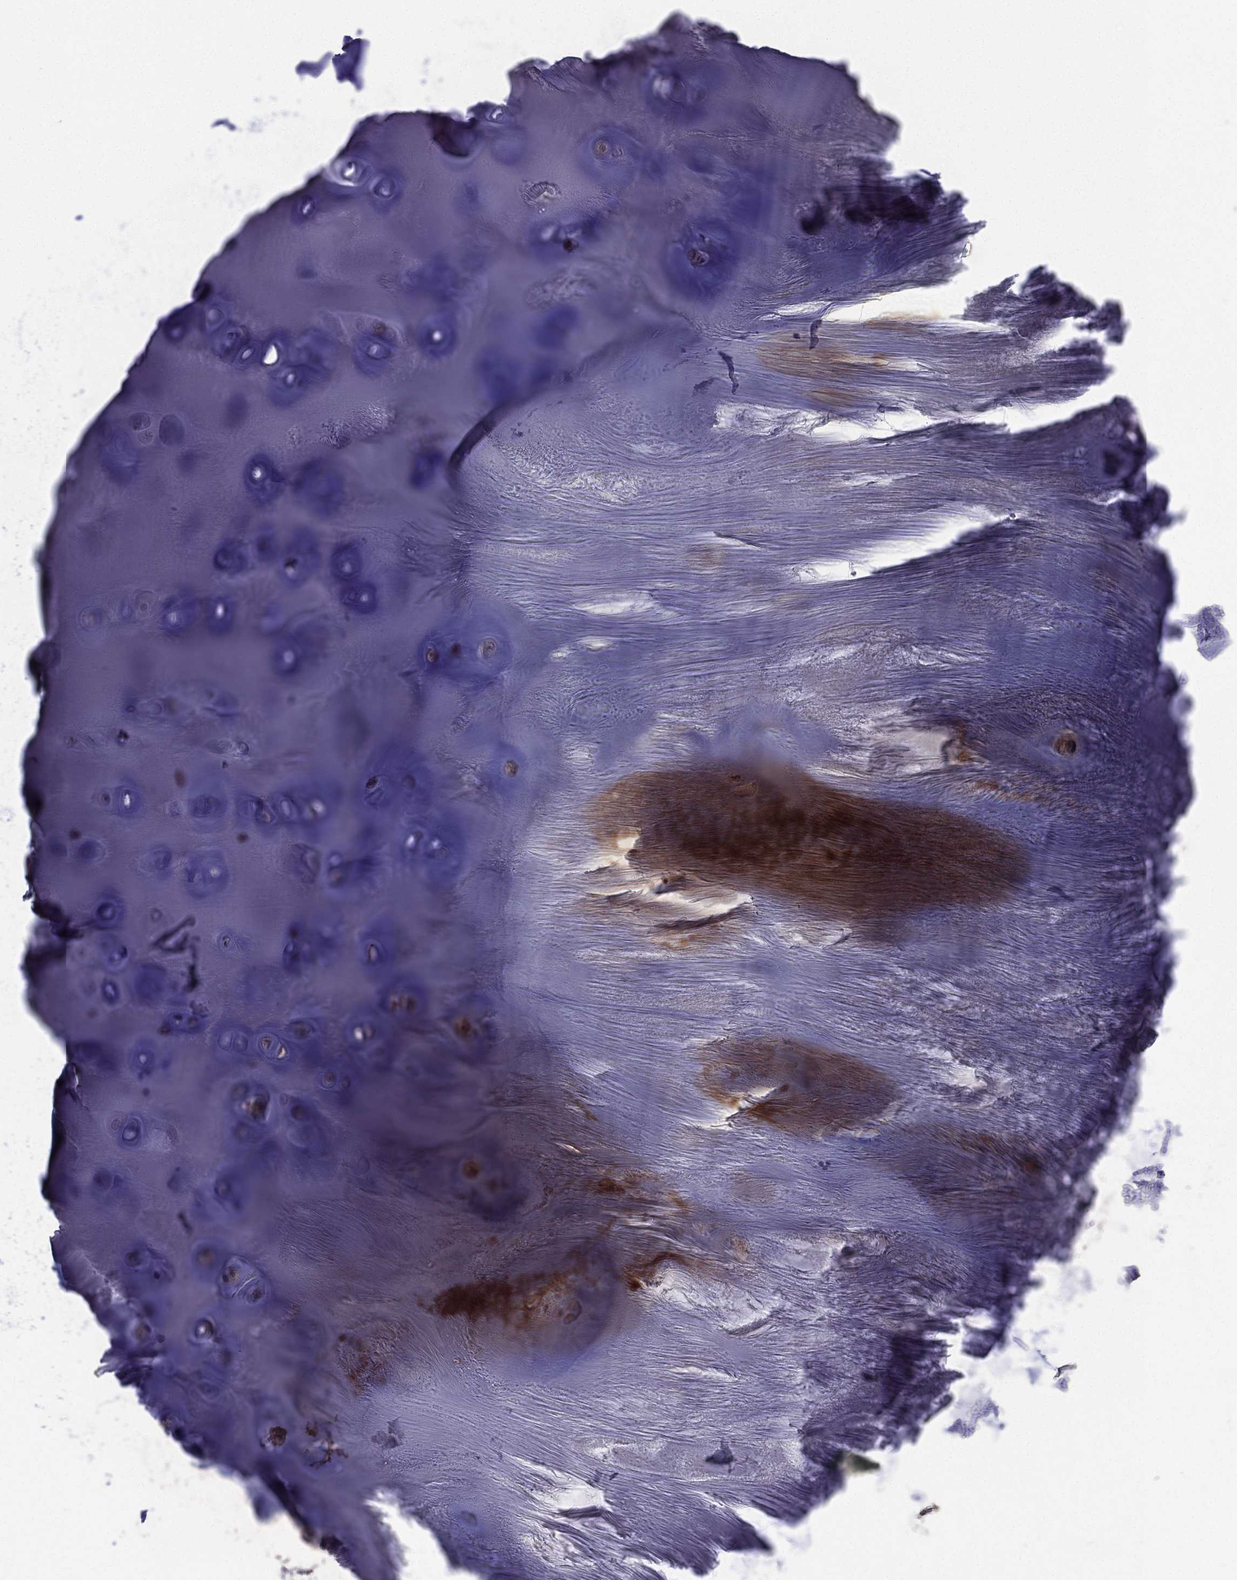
{"staining": {"intensity": "negative", "quantity": "none", "location": "none"}, "tissue": "soft tissue", "cell_type": "Chondrocytes", "image_type": "normal", "snomed": [{"axis": "morphology", "description": "Normal tissue, NOS"}, {"axis": "topography", "description": "Cartilage tissue"}], "caption": "Chondrocytes show no significant protein expression in benign soft tissue.", "gene": "PPFIBP1", "patient": {"sex": "male", "age": 81}}